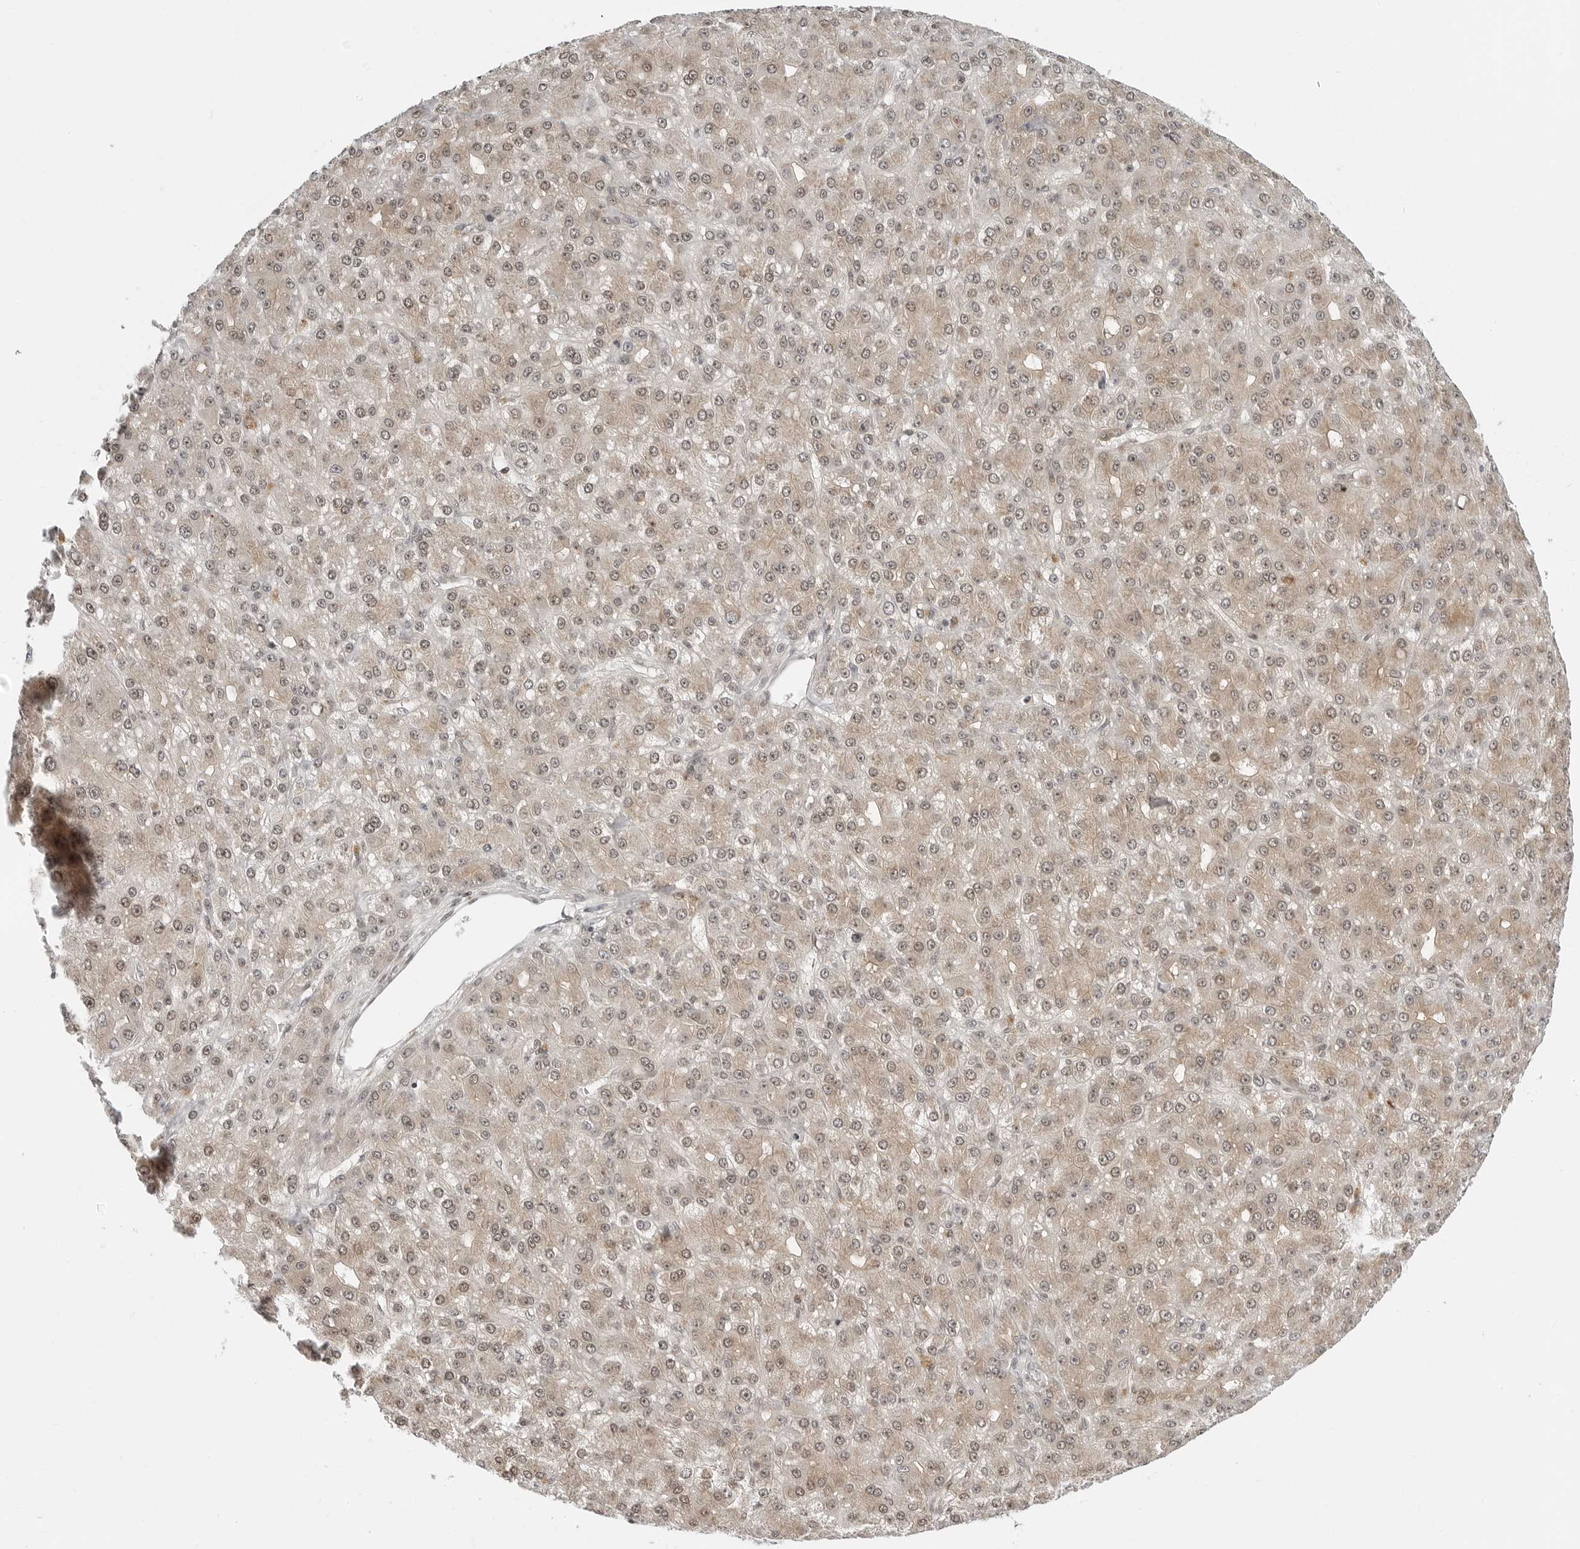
{"staining": {"intensity": "weak", "quantity": "25%-75%", "location": "cytoplasmic/membranous,nuclear"}, "tissue": "liver cancer", "cell_type": "Tumor cells", "image_type": "cancer", "snomed": [{"axis": "morphology", "description": "Carcinoma, Hepatocellular, NOS"}, {"axis": "topography", "description": "Liver"}], "caption": "IHC histopathology image of human liver cancer (hepatocellular carcinoma) stained for a protein (brown), which exhibits low levels of weak cytoplasmic/membranous and nuclear expression in about 25%-75% of tumor cells.", "gene": "C8orf33", "patient": {"sex": "male", "age": 67}}